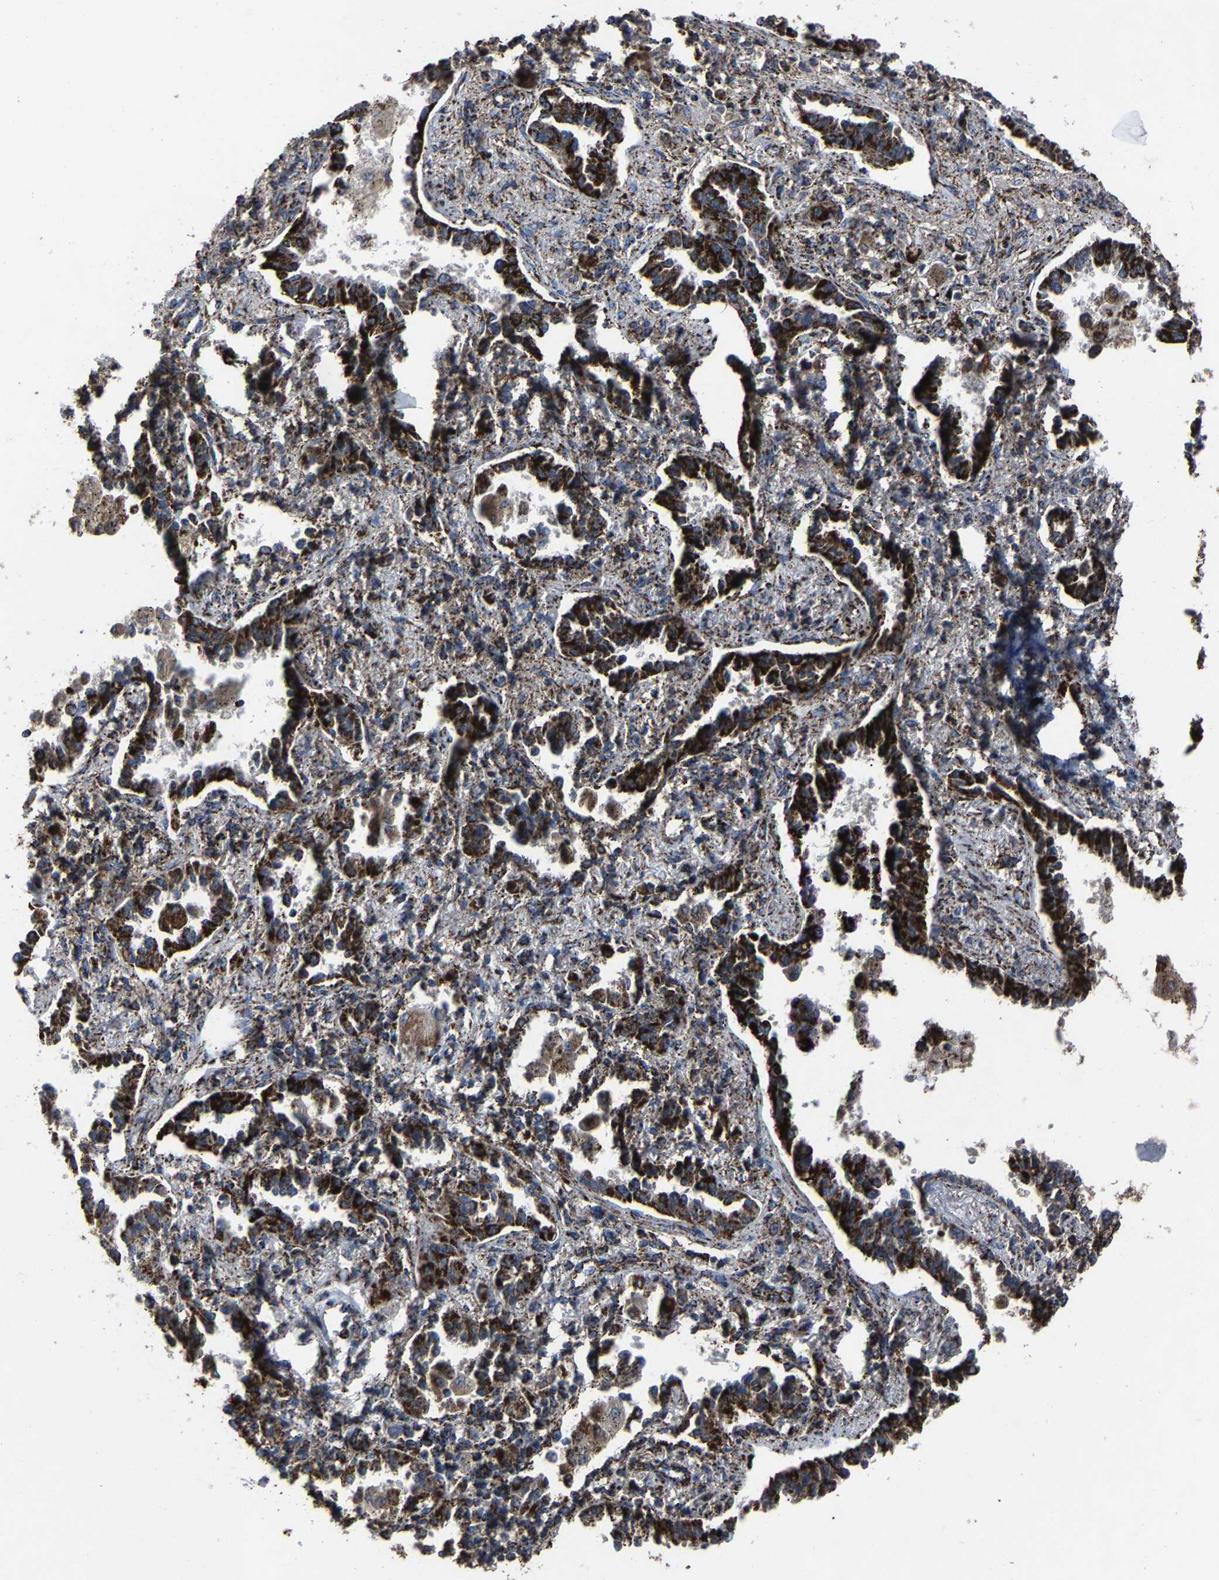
{"staining": {"intensity": "strong", "quantity": ">75%", "location": "cytoplasmic/membranous"}, "tissue": "lung cancer", "cell_type": "Tumor cells", "image_type": "cancer", "snomed": [{"axis": "morphology", "description": "Normal tissue, NOS"}, {"axis": "morphology", "description": "Adenocarcinoma, NOS"}, {"axis": "topography", "description": "Lung"}], "caption": "This histopathology image shows IHC staining of lung cancer, with high strong cytoplasmic/membranous staining in about >75% of tumor cells.", "gene": "NDUFV3", "patient": {"sex": "male", "age": 59}}